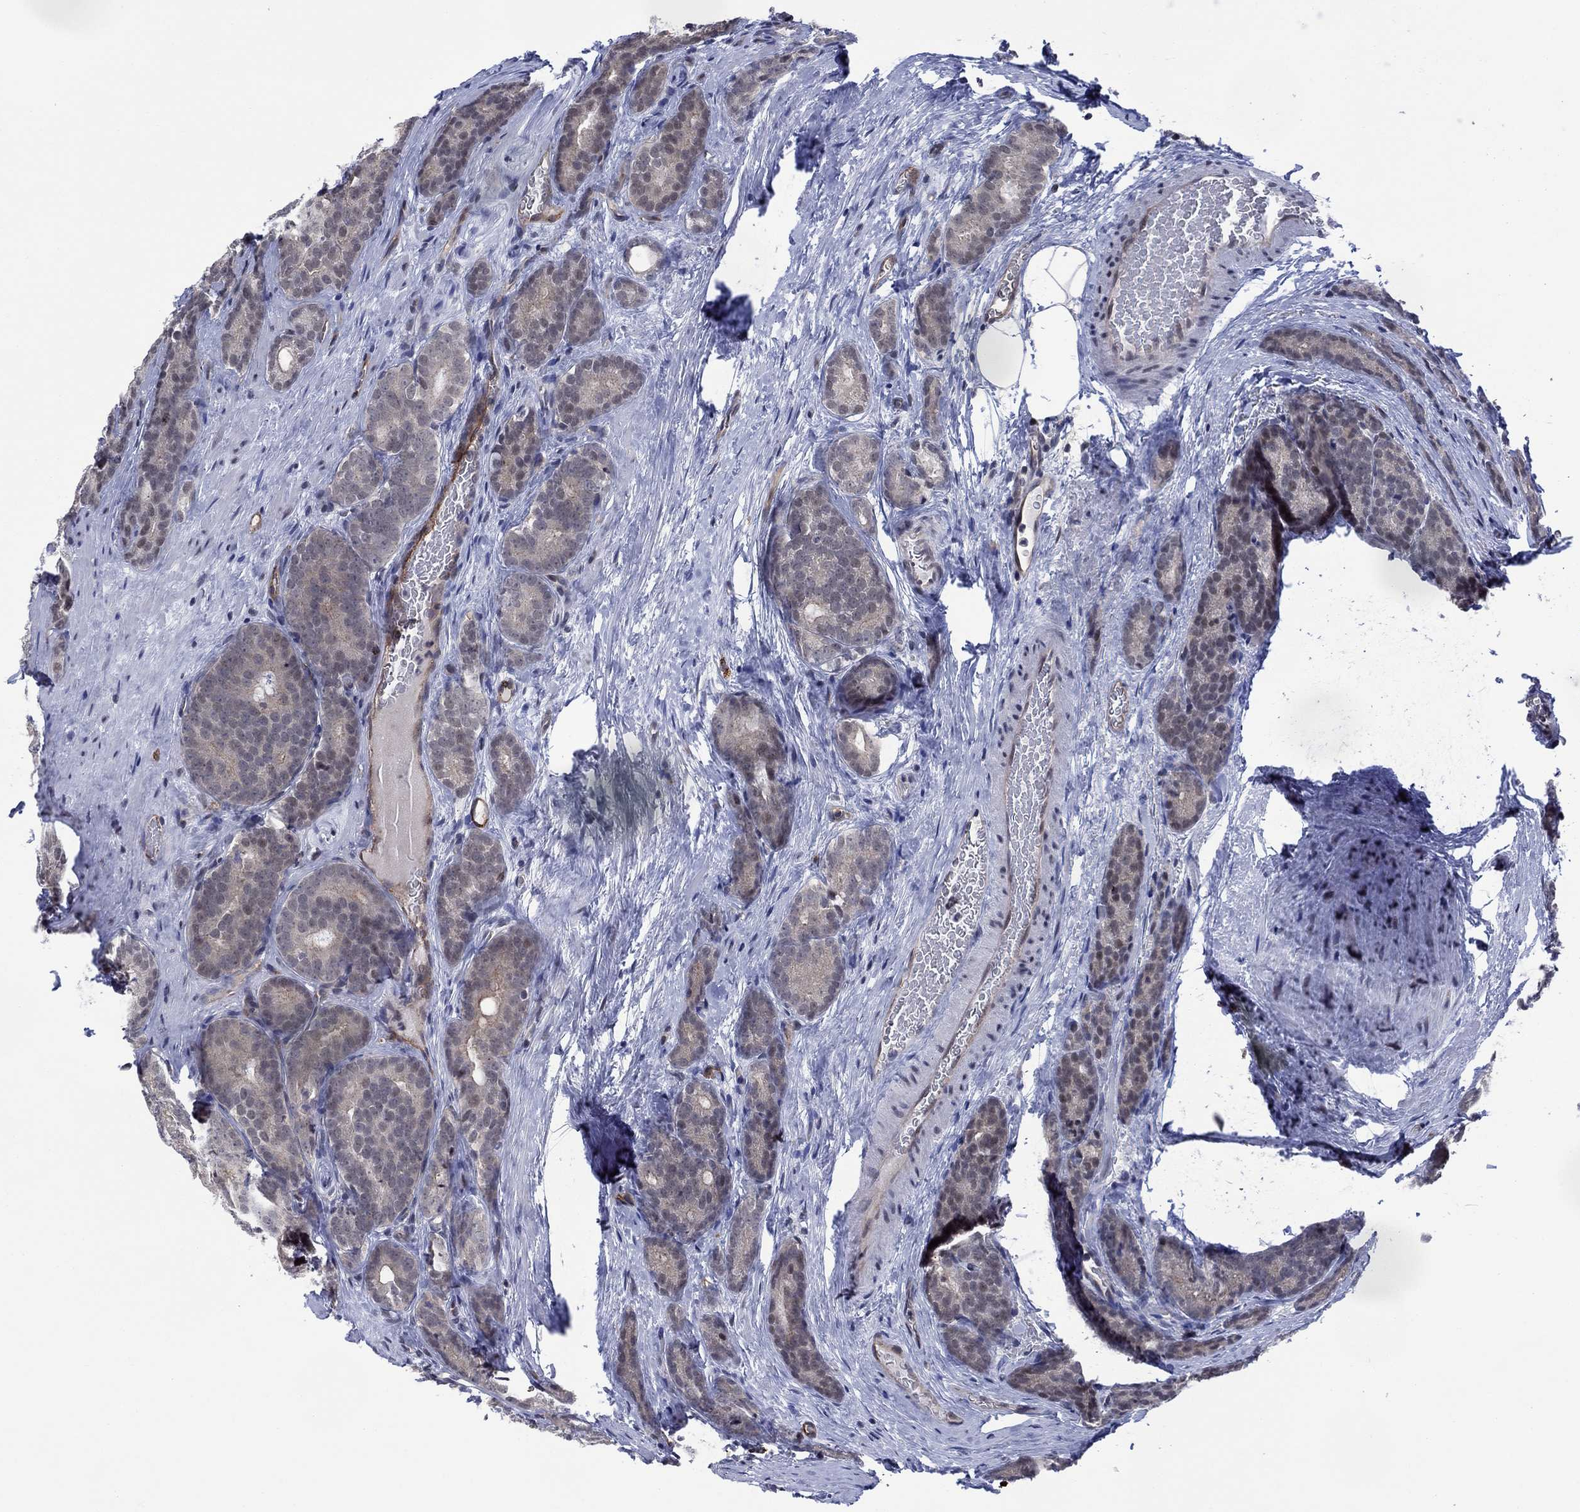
{"staining": {"intensity": "negative", "quantity": "none", "location": "none"}, "tissue": "prostate cancer", "cell_type": "Tumor cells", "image_type": "cancer", "snomed": [{"axis": "morphology", "description": "Adenocarcinoma, NOS"}, {"axis": "topography", "description": "Prostate"}], "caption": "Prostate cancer (adenocarcinoma) was stained to show a protein in brown. There is no significant expression in tumor cells.", "gene": "DPP4", "patient": {"sex": "male", "age": 71}}